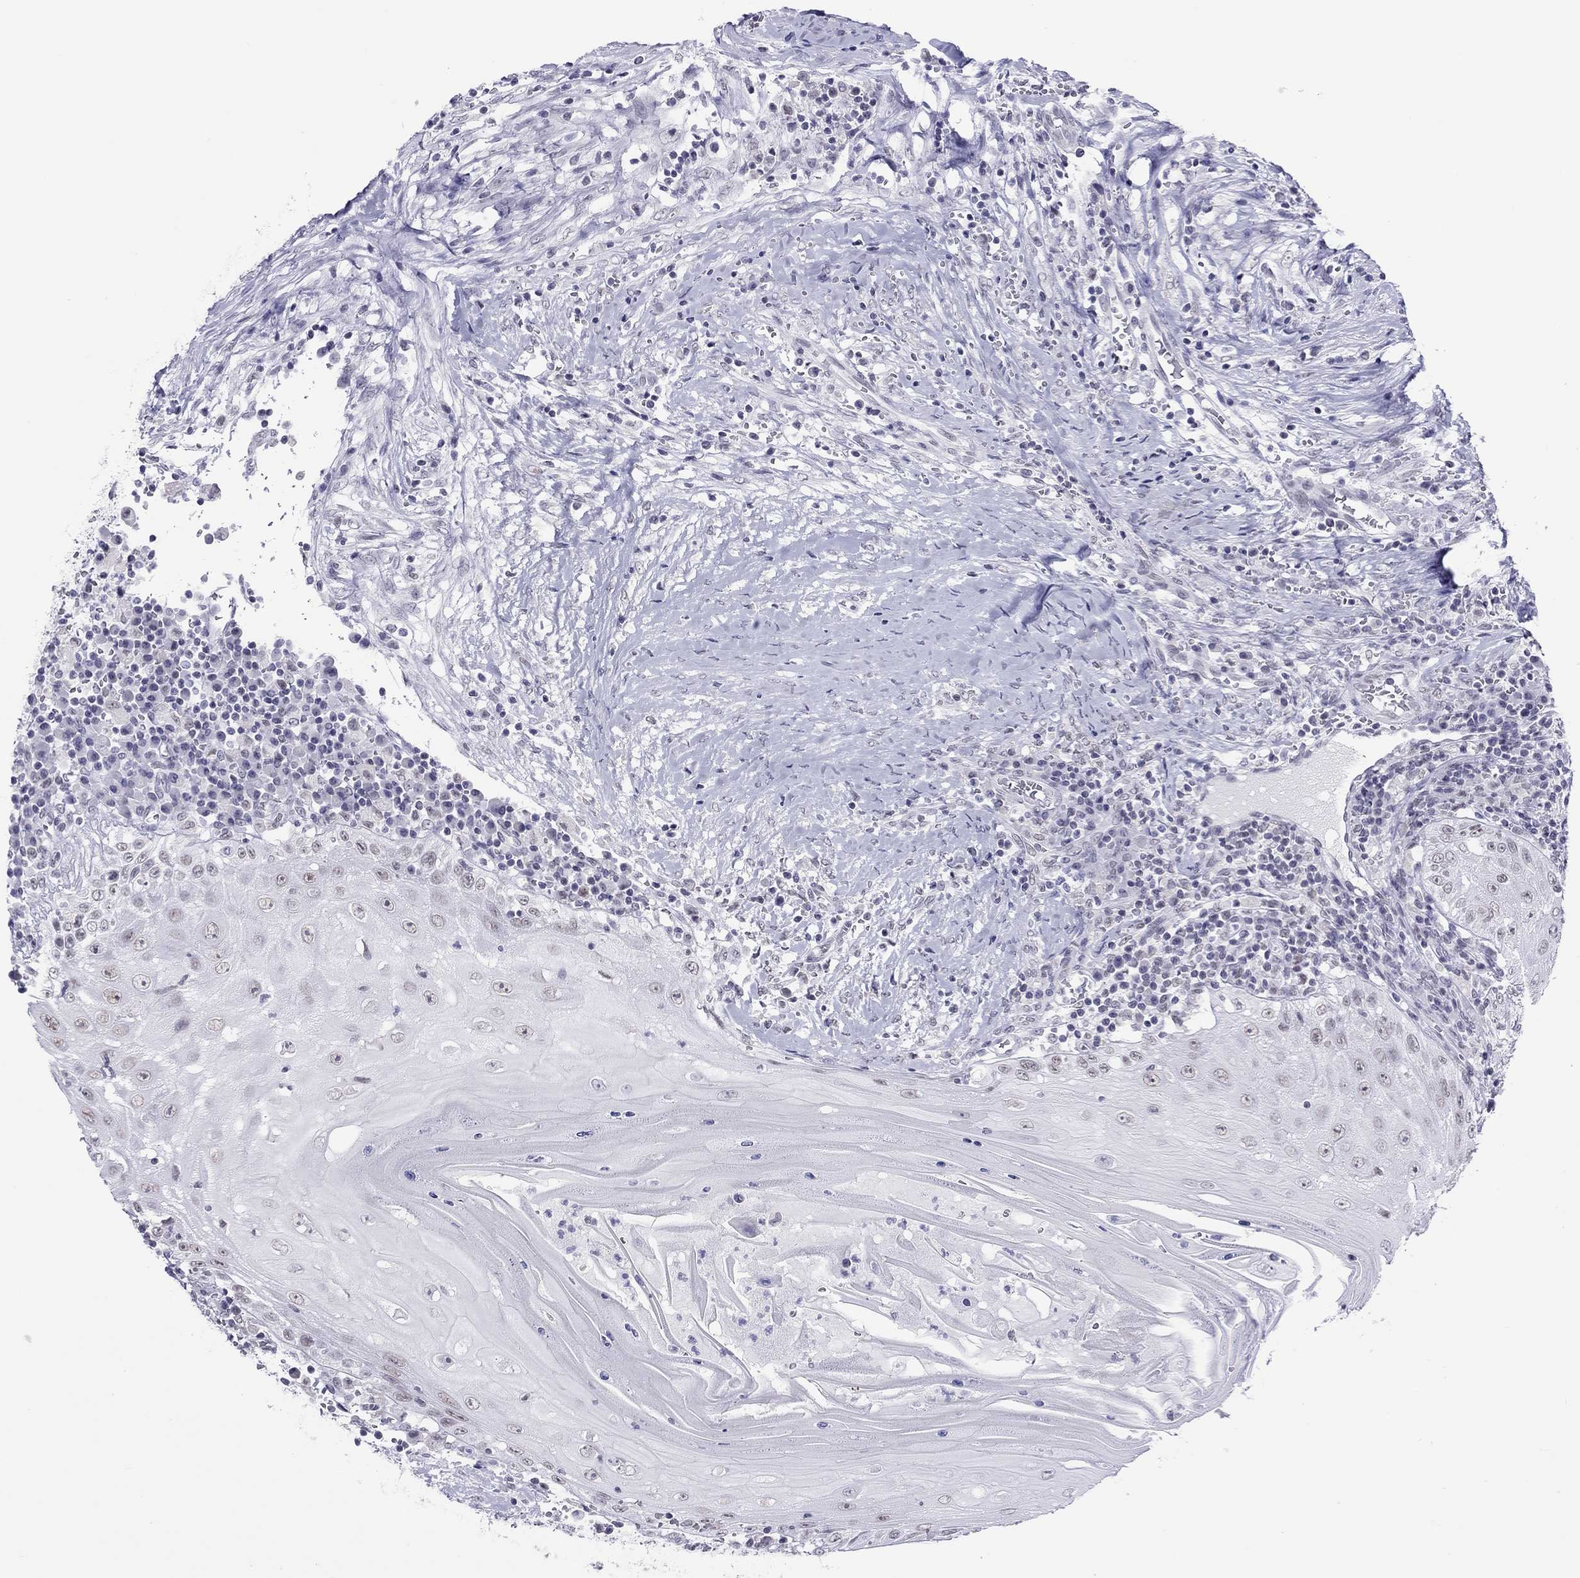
{"staining": {"intensity": "negative", "quantity": "none", "location": "none"}, "tissue": "head and neck cancer", "cell_type": "Tumor cells", "image_type": "cancer", "snomed": [{"axis": "morphology", "description": "Squamous cell carcinoma, NOS"}, {"axis": "topography", "description": "Oral tissue"}, {"axis": "topography", "description": "Head-Neck"}], "caption": "High power microscopy histopathology image of an immunohistochemistry image of head and neck cancer (squamous cell carcinoma), revealing no significant positivity in tumor cells.", "gene": "JHY", "patient": {"sex": "male", "age": 58}}